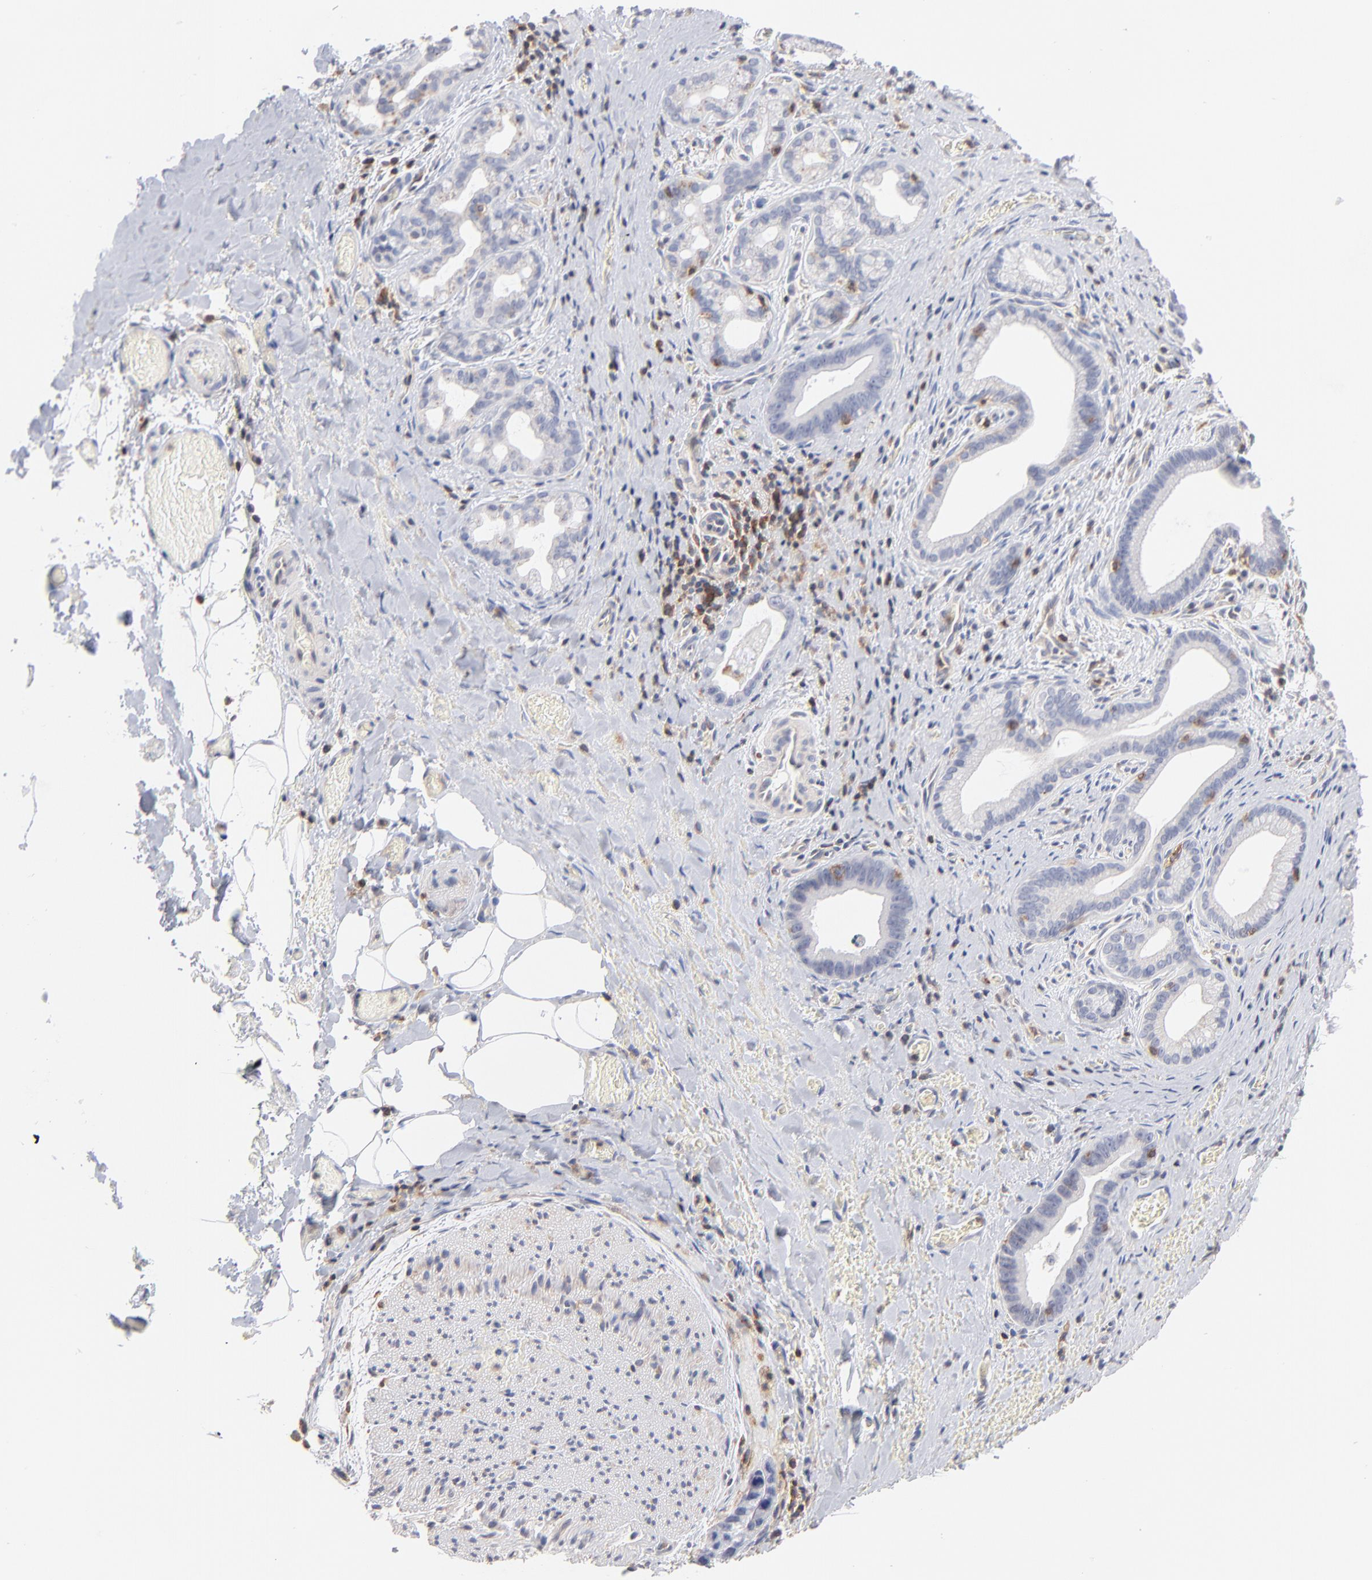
{"staining": {"intensity": "negative", "quantity": "none", "location": "none"}, "tissue": "liver cancer", "cell_type": "Tumor cells", "image_type": "cancer", "snomed": [{"axis": "morphology", "description": "Cholangiocarcinoma"}, {"axis": "topography", "description": "Liver"}], "caption": "IHC histopathology image of neoplastic tissue: human liver cancer stained with DAB (3,3'-diaminobenzidine) displays no significant protein positivity in tumor cells. (DAB IHC visualized using brightfield microscopy, high magnification).", "gene": "WIPF1", "patient": {"sex": "female", "age": 55}}